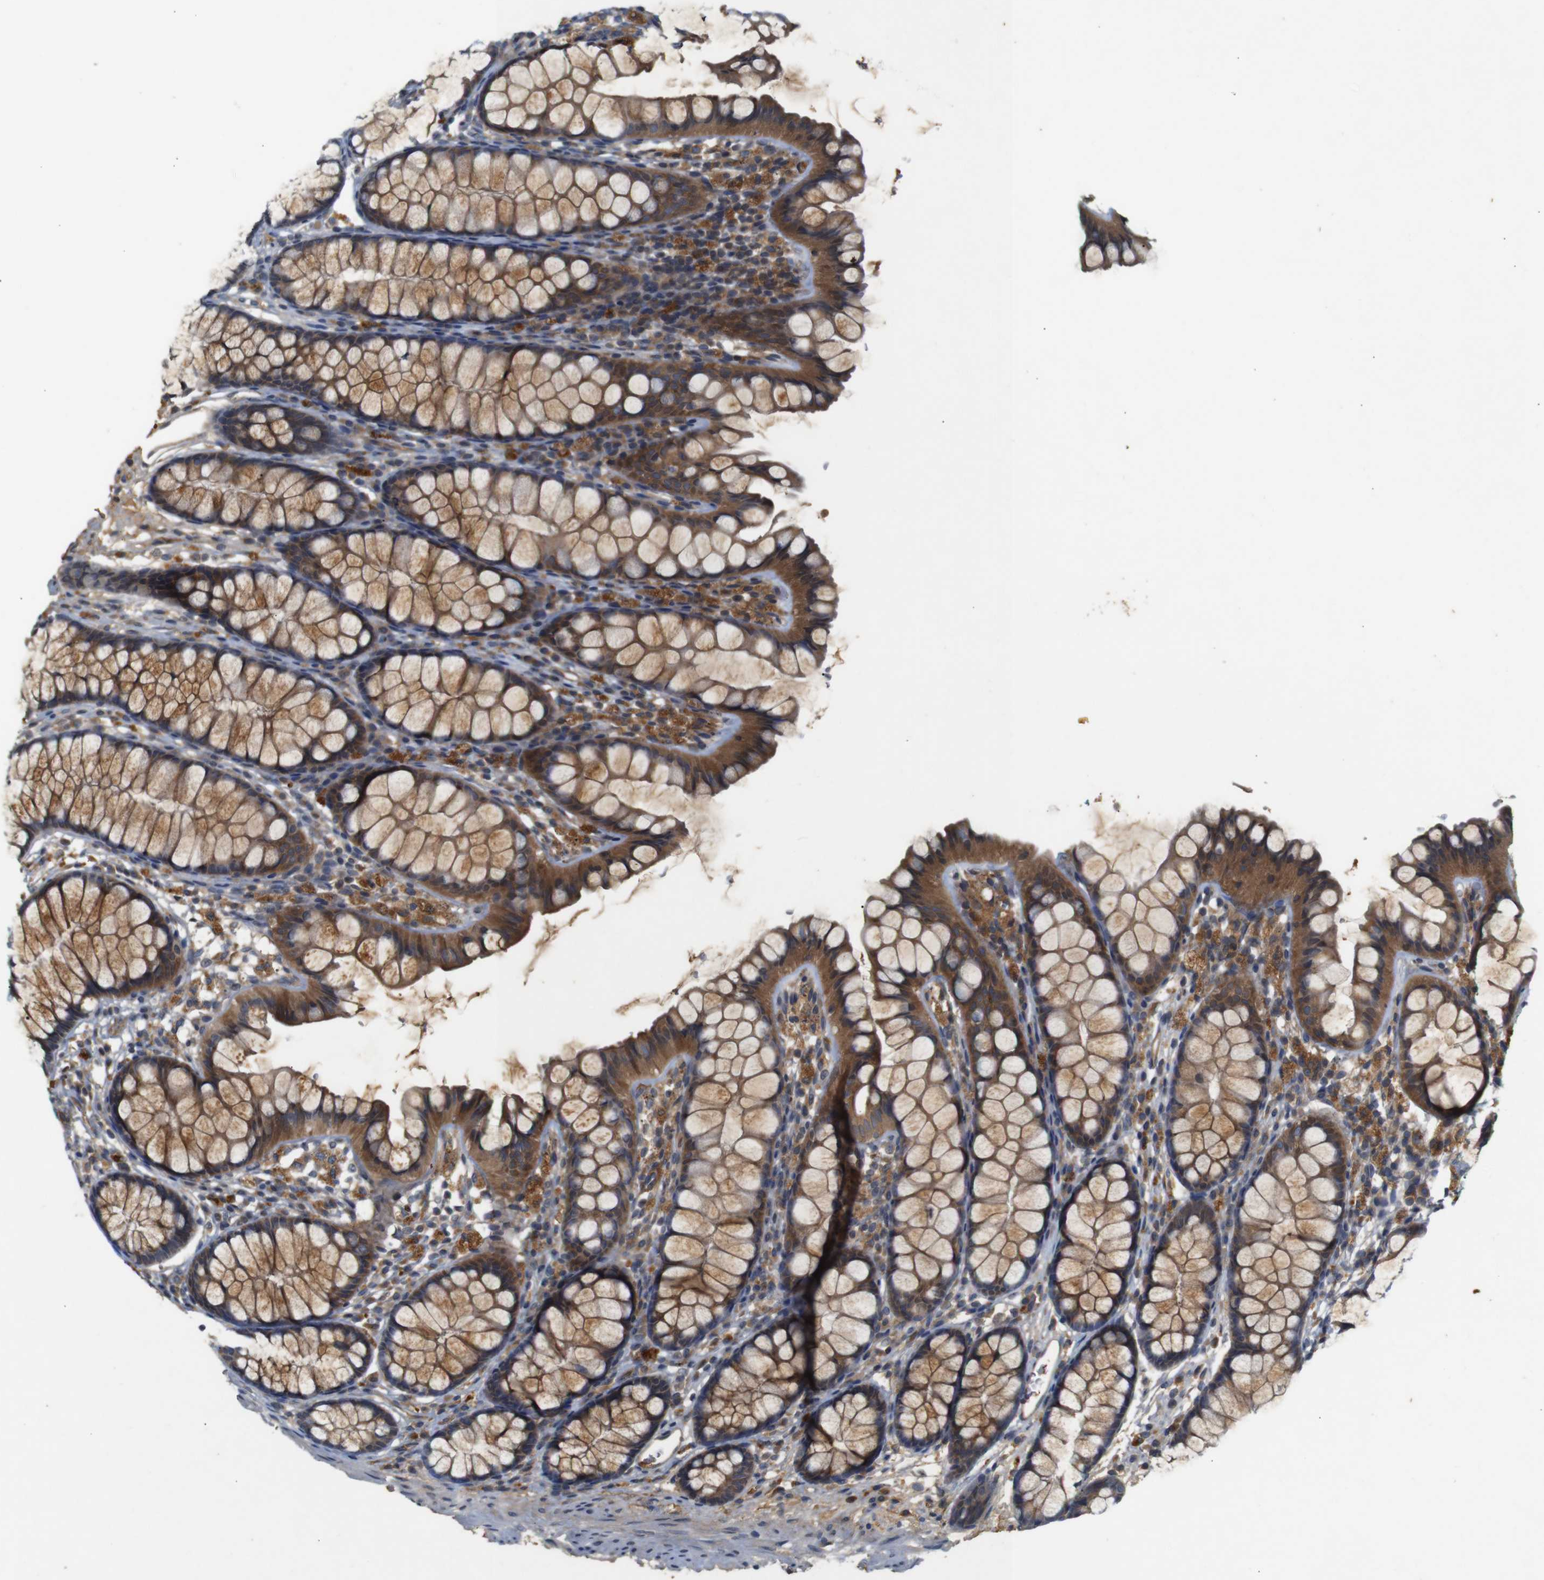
{"staining": {"intensity": "moderate", "quantity": ">75%", "location": "cytoplasmic/membranous"}, "tissue": "colon", "cell_type": "Endothelial cells", "image_type": "normal", "snomed": [{"axis": "morphology", "description": "Normal tissue, NOS"}, {"axis": "topography", "description": "Colon"}], "caption": "High-power microscopy captured an immunohistochemistry (IHC) histopathology image of unremarkable colon, revealing moderate cytoplasmic/membranous staining in approximately >75% of endothelial cells.", "gene": "PTPN1", "patient": {"sex": "female", "age": 55}}